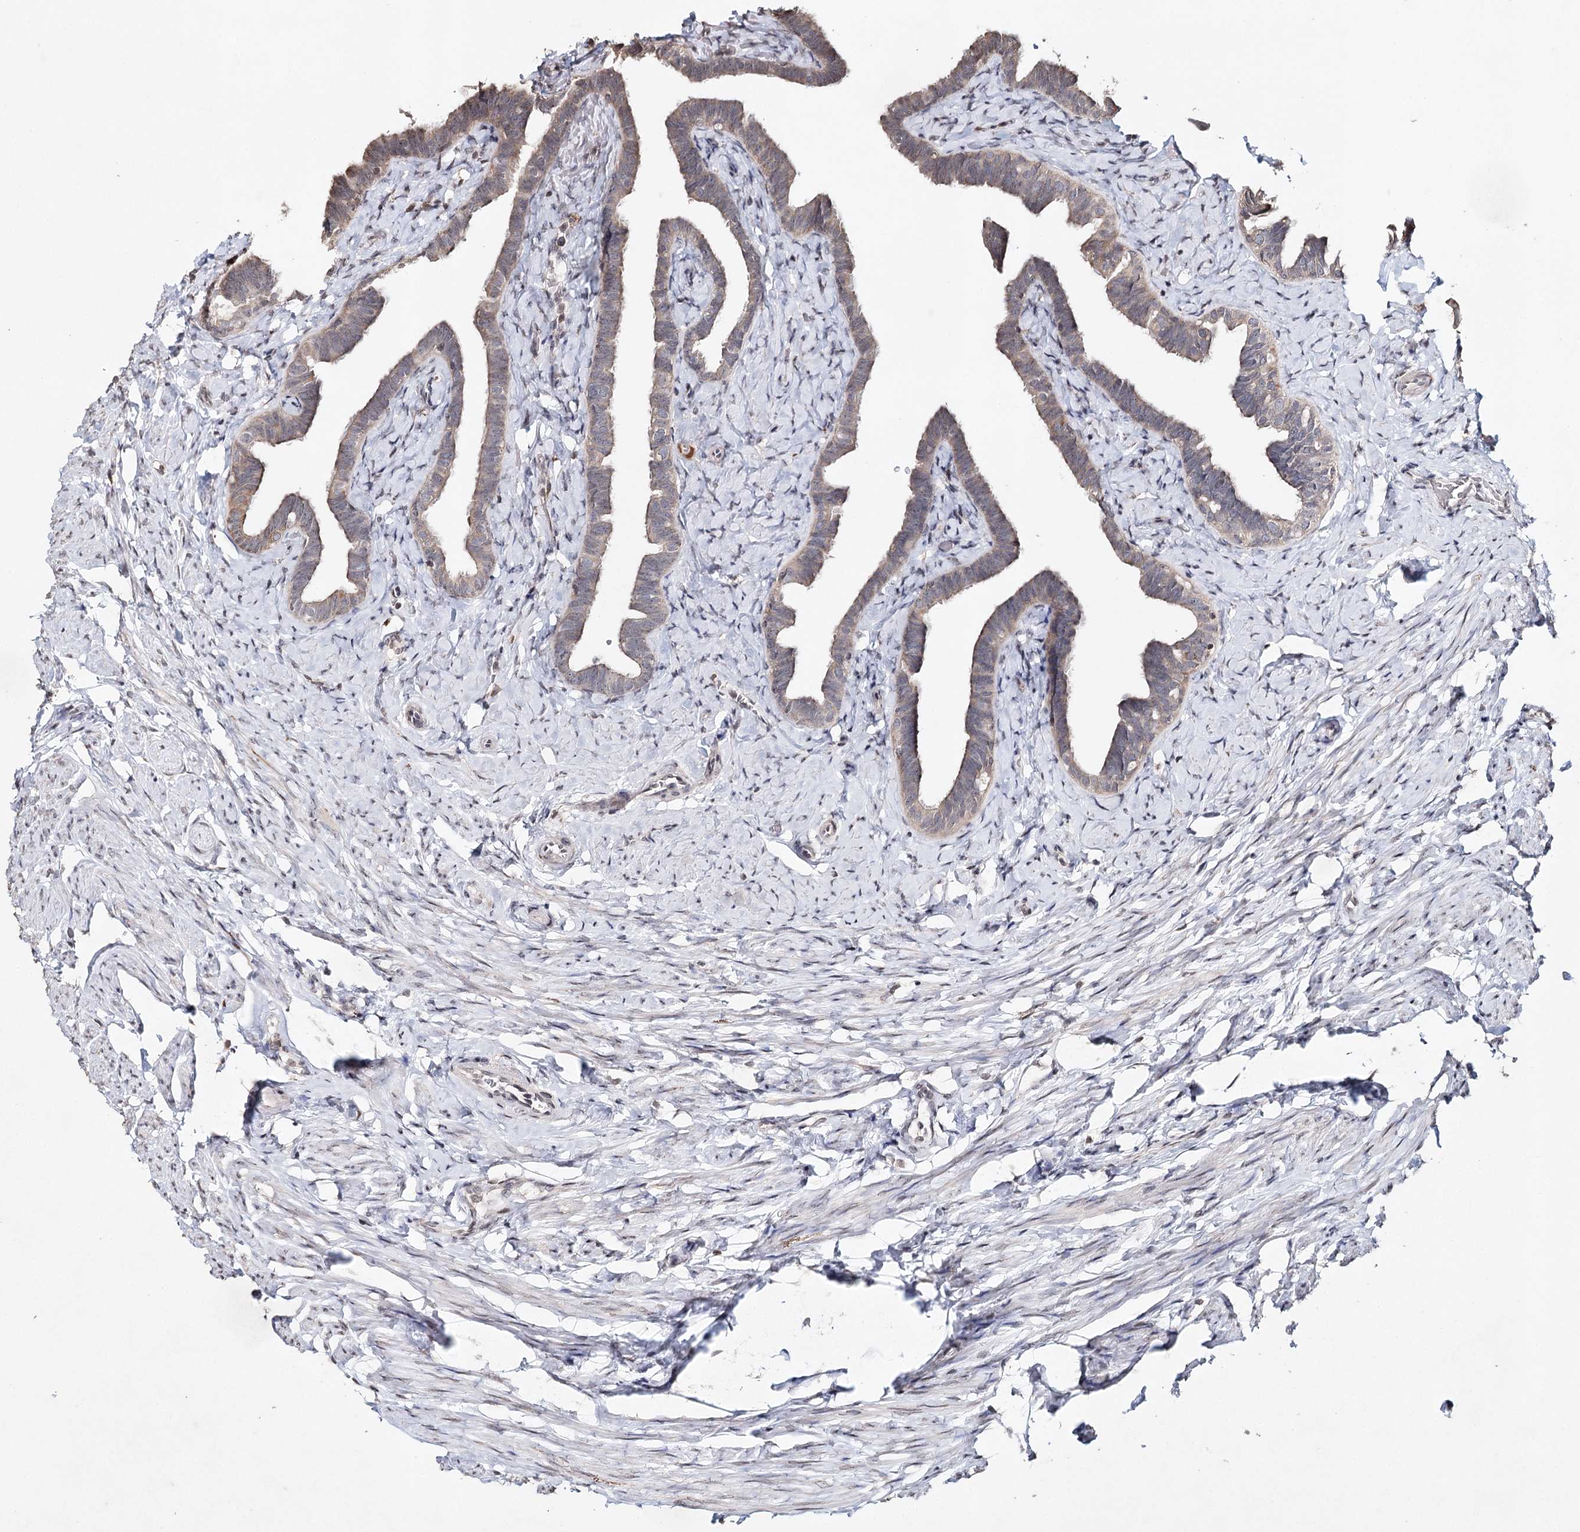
{"staining": {"intensity": "weak", "quantity": "<25%", "location": "cytoplasmic/membranous"}, "tissue": "fallopian tube", "cell_type": "Glandular cells", "image_type": "normal", "snomed": [{"axis": "morphology", "description": "Normal tissue, NOS"}, {"axis": "topography", "description": "Fallopian tube"}], "caption": "This photomicrograph is of normal fallopian tube stained with IHC to label a protein in brown with the nuclei are counter-stained blue. There is no expression in glandular cells.", "gene": "ICOS", "patient": {"sex": "female", "age": 39}}